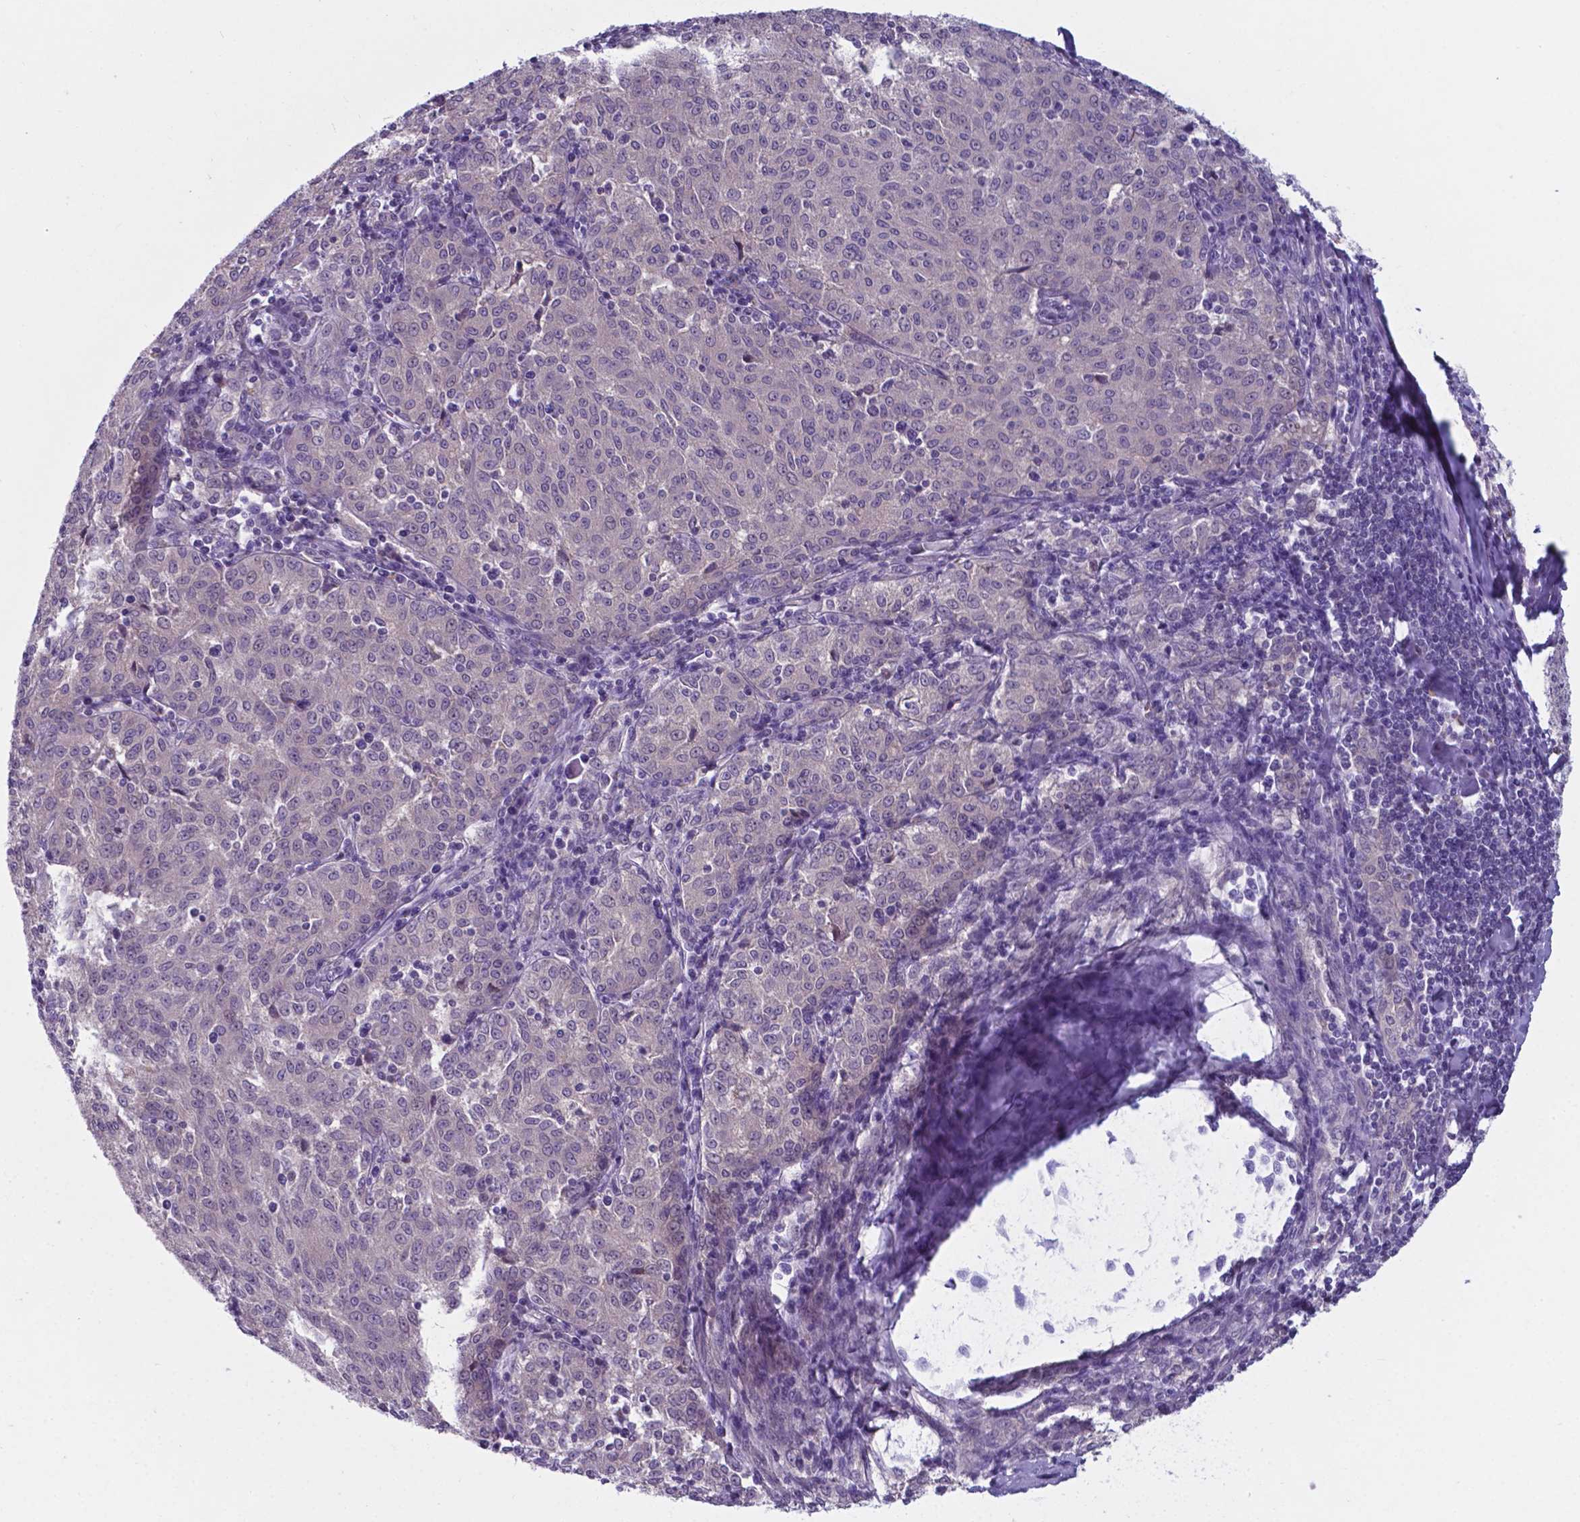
{"staining": {"intensity": "negative", "quantity": "none", "location": "none"}, "tissue": "melanoma", "cell_type": "Tumor cells", "image_type": "cancer", "snomed": [{"axis": "morphology", "description": "Malignant melanoma, NOS"}, {"axis": "topography", "description": "Skin"}], "caption": "Human malignant melanoma stained for a protein using immunohistochemistry shows no staining in tumor cells.", "gene": "AP5B1", "patient": {"sex": "female", "age": 72}}